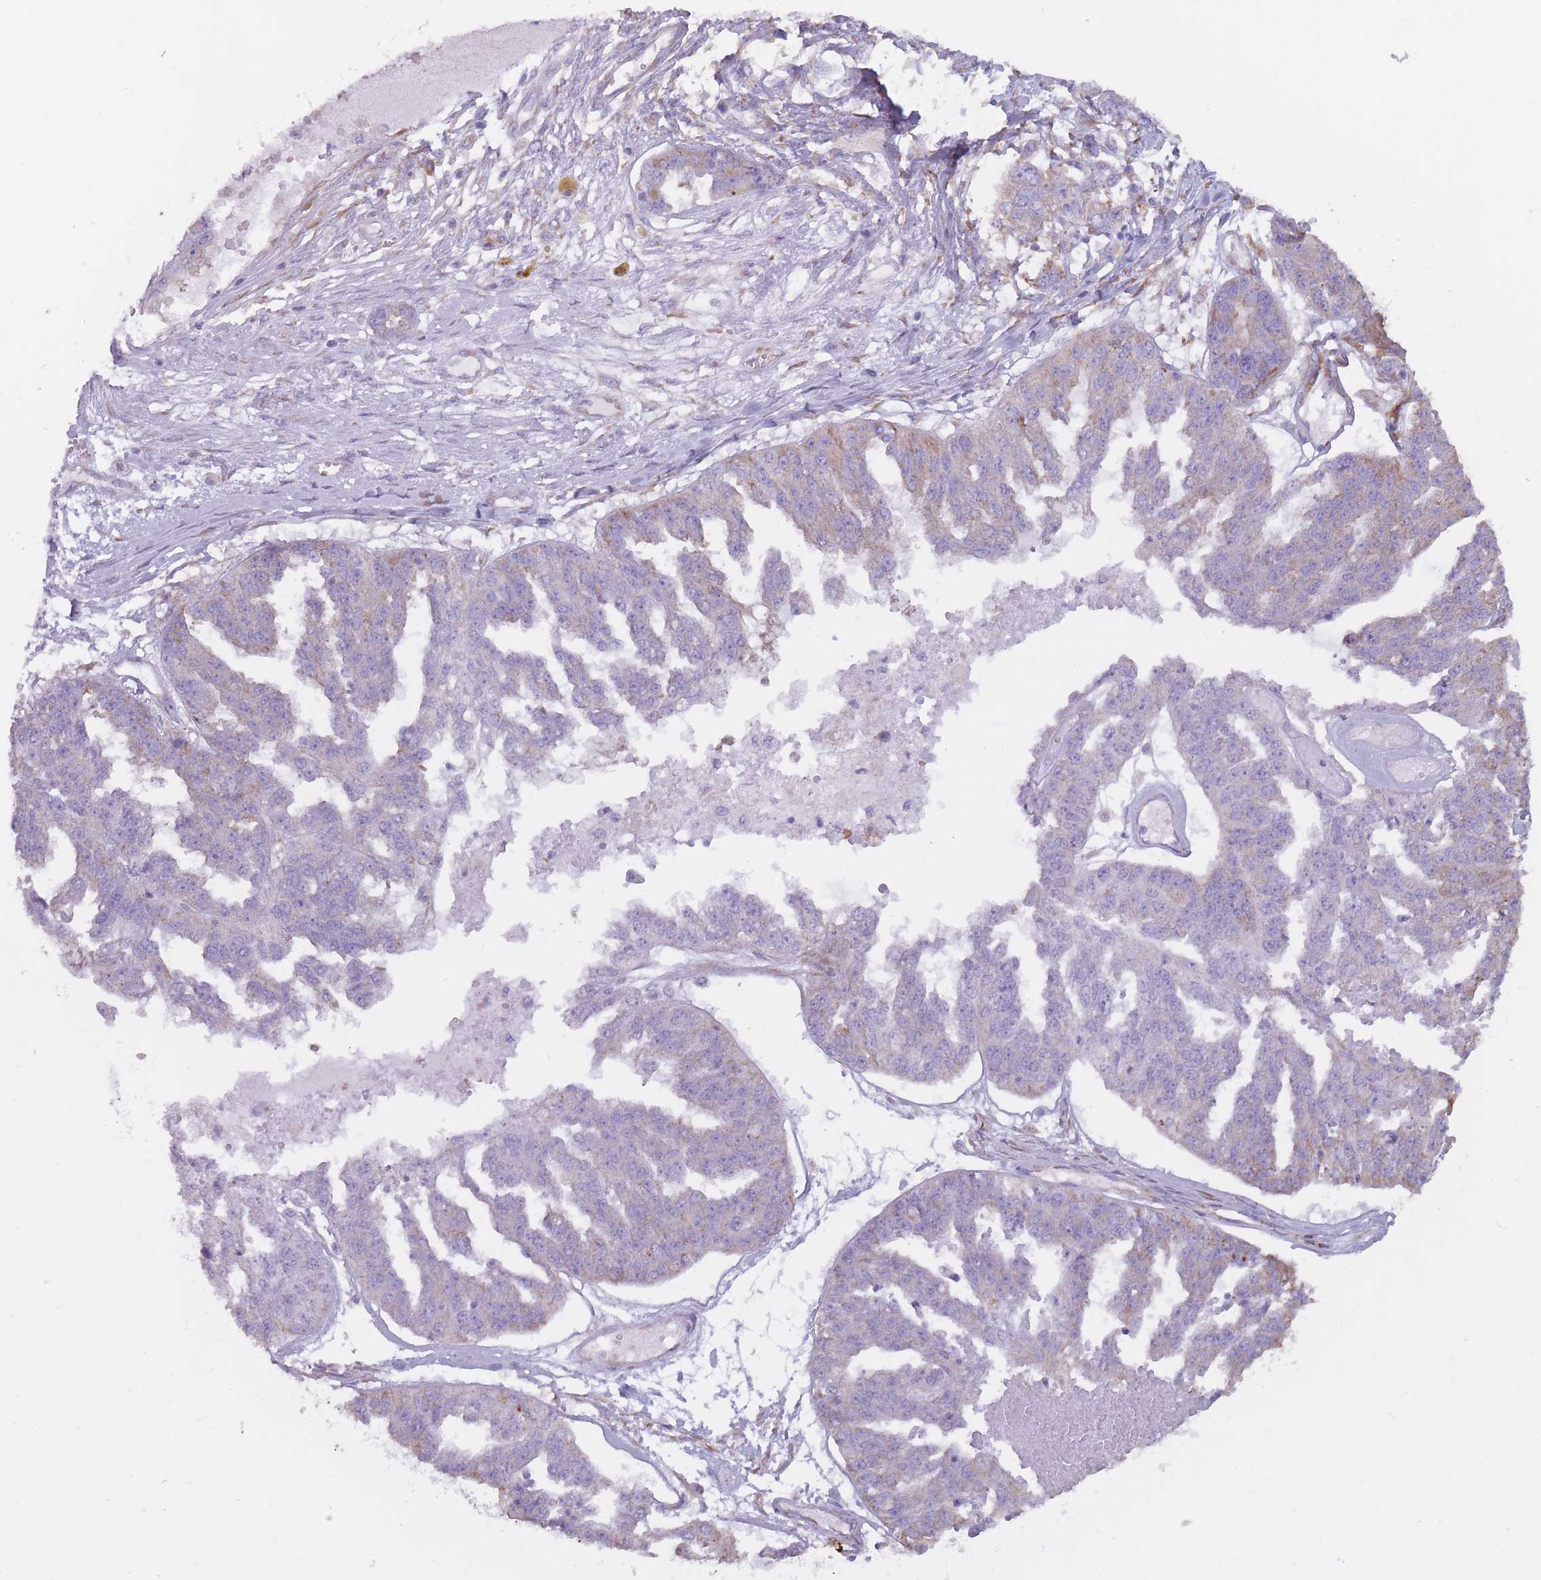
{"staining": {"intensity": "weak", "quantity": "<25%", "location": "cytoplasmic/membranous"}, "tissue": "ovarian cancer", "cell_type": "Tumor cells", "image_type": "cancer", "snomed": [{"axis": "morphology", "description": "Cystadenocarcinoma, serous, NOS"}, {"axis": "topography", "description": "Ovary"}], "caption": "This is an immunohistochemistry (IHC) micrograph of human ovarian cancer (serous cystadenocarcinoma). There is no expression in tumor cells.", "gene": "RPL18", "patient": {"sex": "female", "age": 58}}